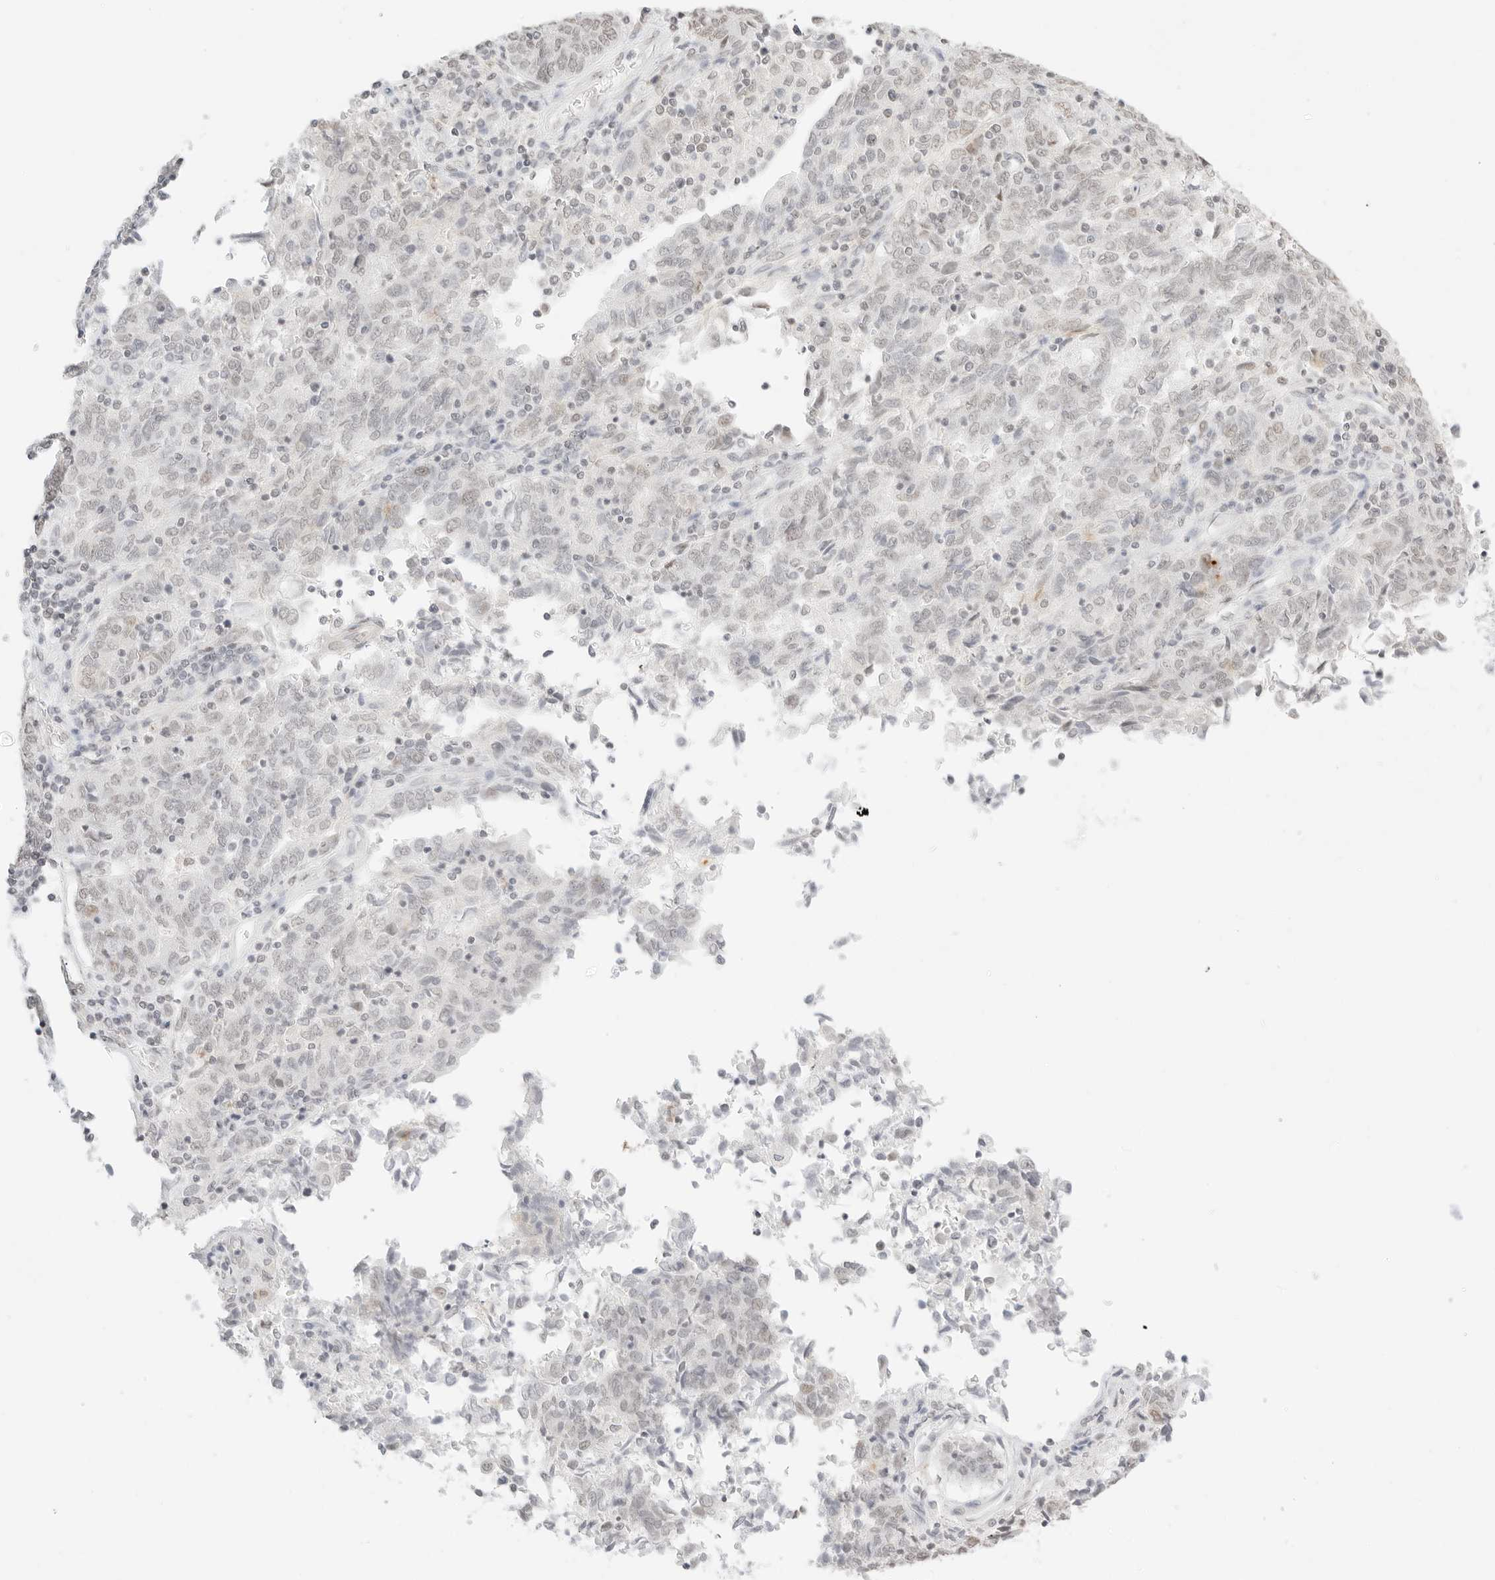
{"staining": {"intensity": "weak", "quantity": "<25%", "location": "nuclear"}, "tissue": "endometrial cancer", "cell_type": "Tumor cells", "image_type": "cancer", "snomed": [{"axis": "morphology", "description": "Adenocarcinoma, NOS"}, {"axis": "topography", "description": "Endometrium"}], "caption": "Image shows no protein positivity in tumor cells of adenocarcinoma (endometrial) tissue.", "gene": "FBLN5", "patient": {"sex": "female", "age": 80}}